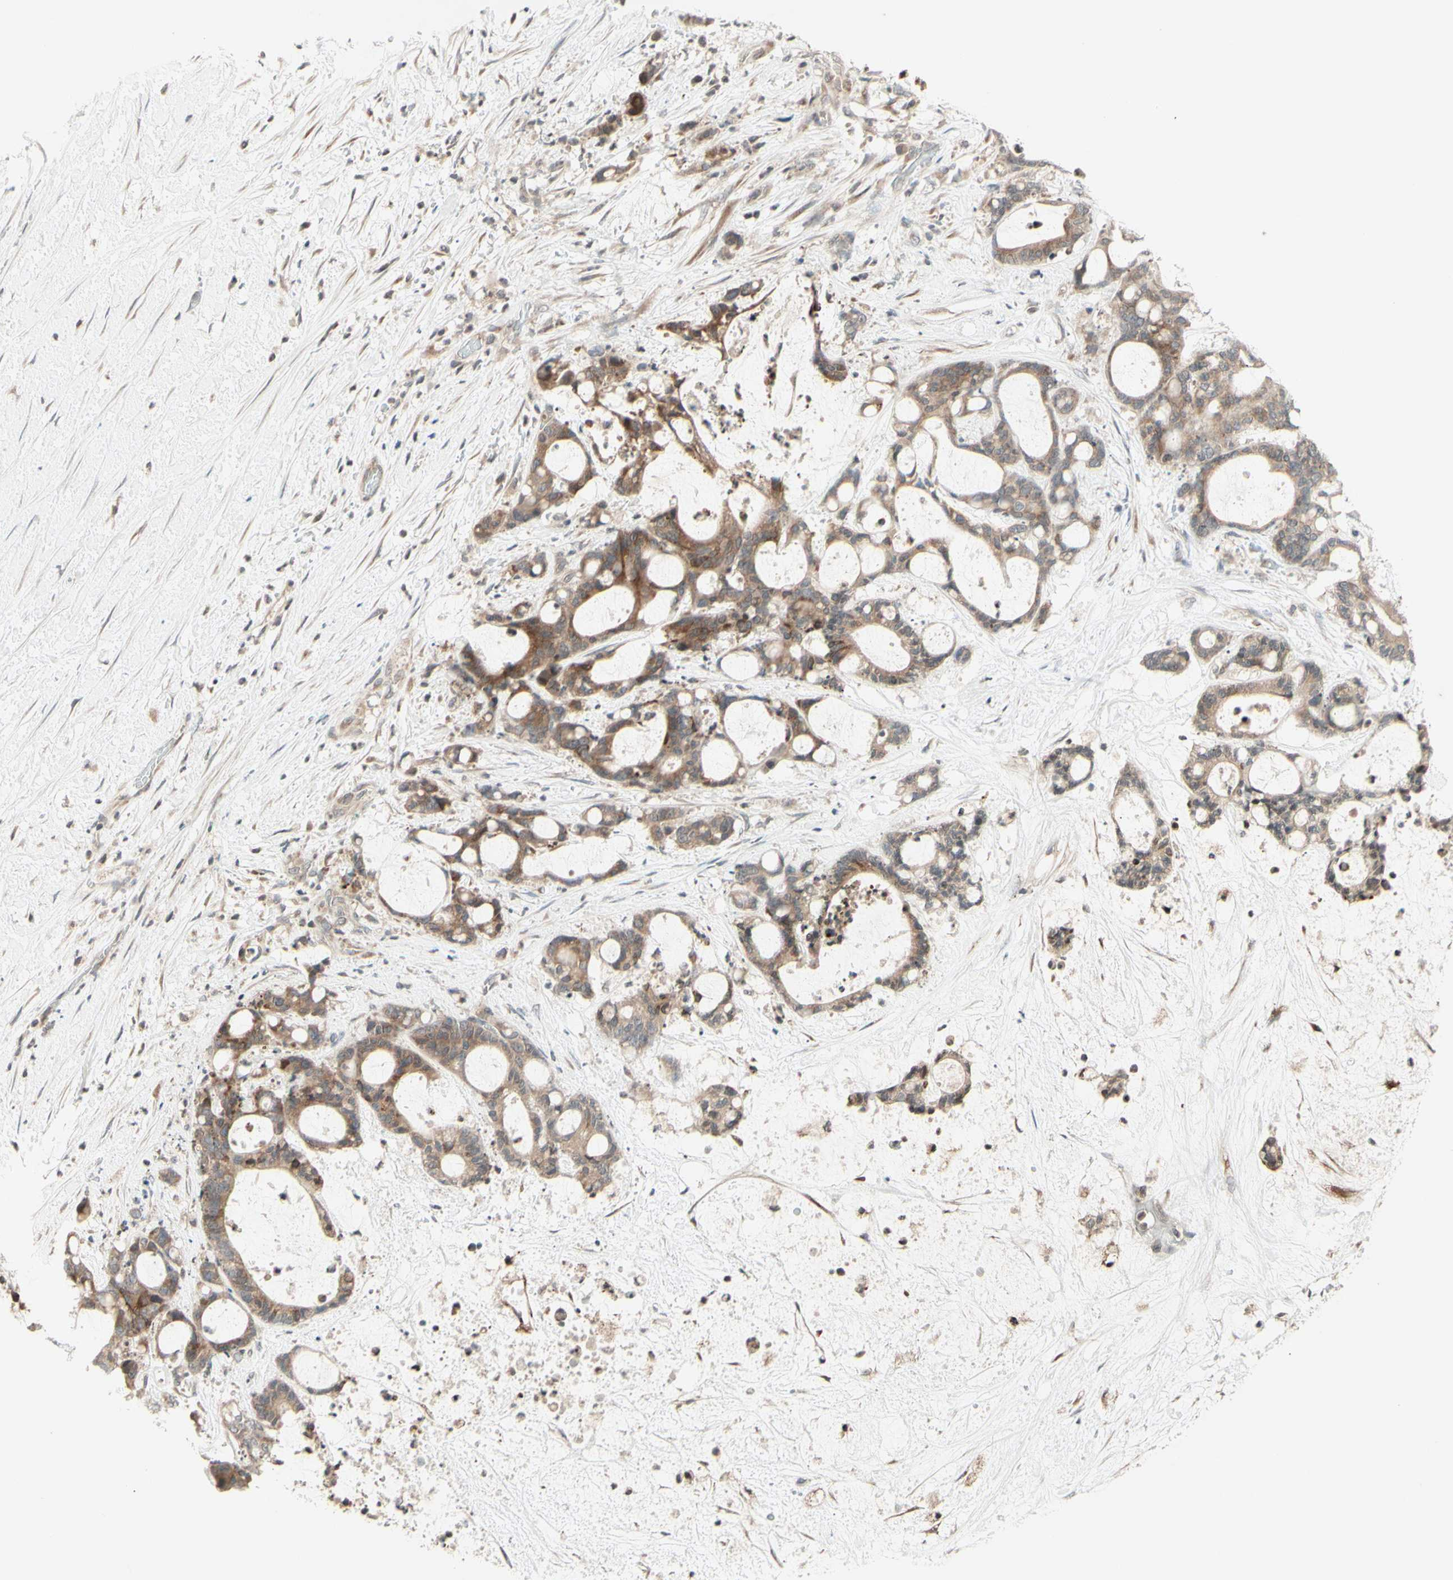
{"staining": {"intensity": "moderate", "quantity": ">75%", "location": "cytoplasmic/membranous"}, "tissue": "liver cancer", "cell_type": "Tumor cells", "image_type": "cancer", "snomed": [{"axis": "morphology", "description": "Cholangiocarcinoma"}, {"axis": "topography", "description": "Liver"}], "caption": "A high-resolution histopathology image shows immunohistochemistry staining of liver cancer, which demonstrates moderate cytoplasmic/membranous staining in approximately >75% of tumor cells. Immunohistochemistry stains the protein of interest in brown and the nuclei are stained blue.", "gene": "ZW10", "patient": {"sex": "female", "age": 73}}